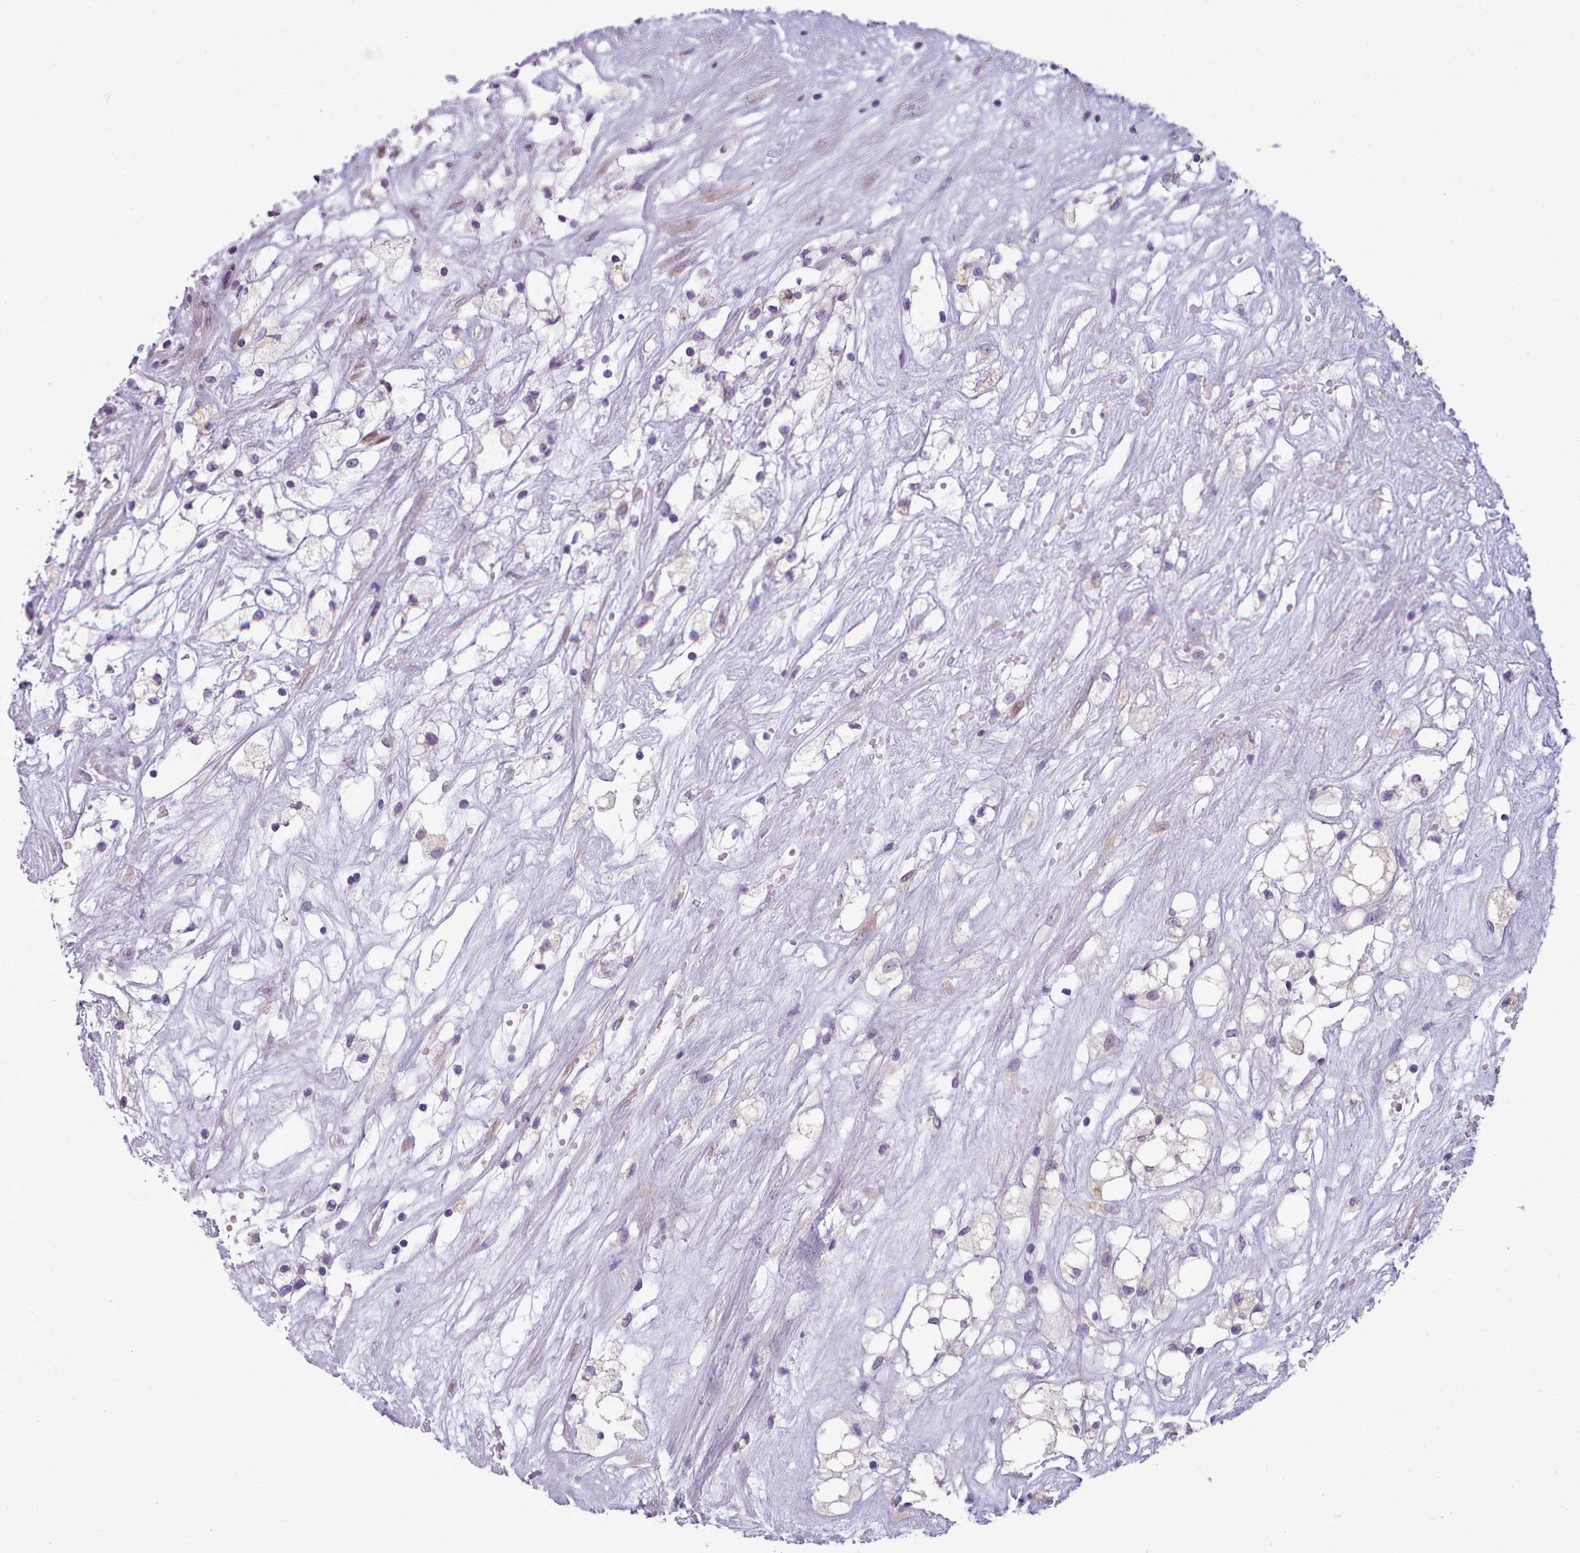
{"staining": {"intensity": "negative", "quantity": "none", "location": "none"}, "tissue": "renal cancer", "cell_type": "Tumor cells", "image_type": "cancer", "snomed": [{"axis": "morphology", "description": "Adenocarcinoma, NOS"}, {"axis": "topography", "description": "Kidney"}], "caption": "Immunohistochemistry (IHC) histopathology image of neoplastic tissue: adenocarcinoma (renal) stained with DAB (3,3'-diaminobenzidine) exhibits no significant protein staining in tumor cells.", "gene": "MYRFL", "patient": {"sex": "male", "age": 59}}